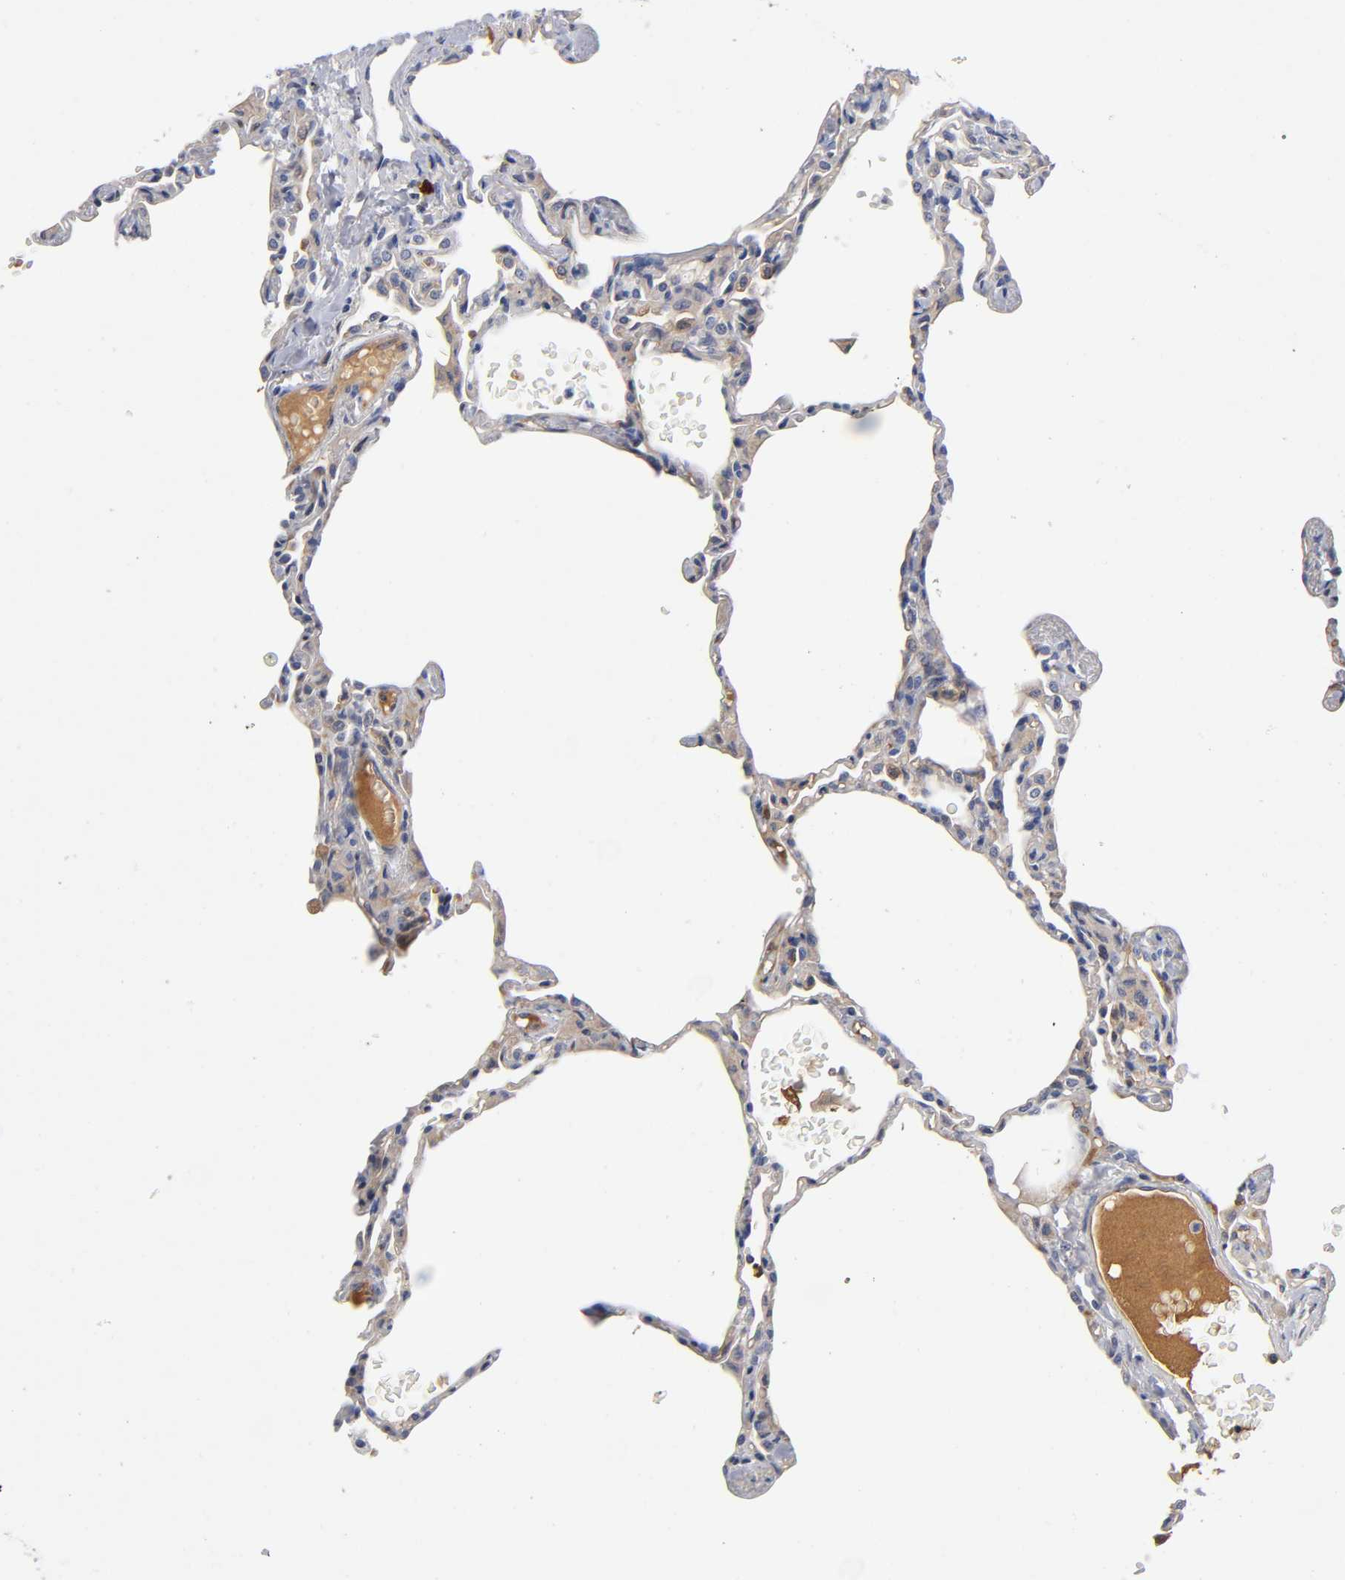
{"staining": {"intensity": "weak", "quantity": ">75%", "location": "cytoplasmic/membranous"}, "tissue": "lung", "cell_type": "Alveolar cells", "image_type": "normal", "snomed": [{"axis": "morphology", "description": "Normal tissue, NOS"}, {"axis": "topography", "description": "Lung"}], "caption": "The histopathology image demonstrates immunohistochemical staining of unremarkable lung. There is weak cytoplasmic/membranous positivity is appreciated in about >75% of alveolar cells.", "gene": "NOVA1", "patient": {"sex": "female", "age": 49}}